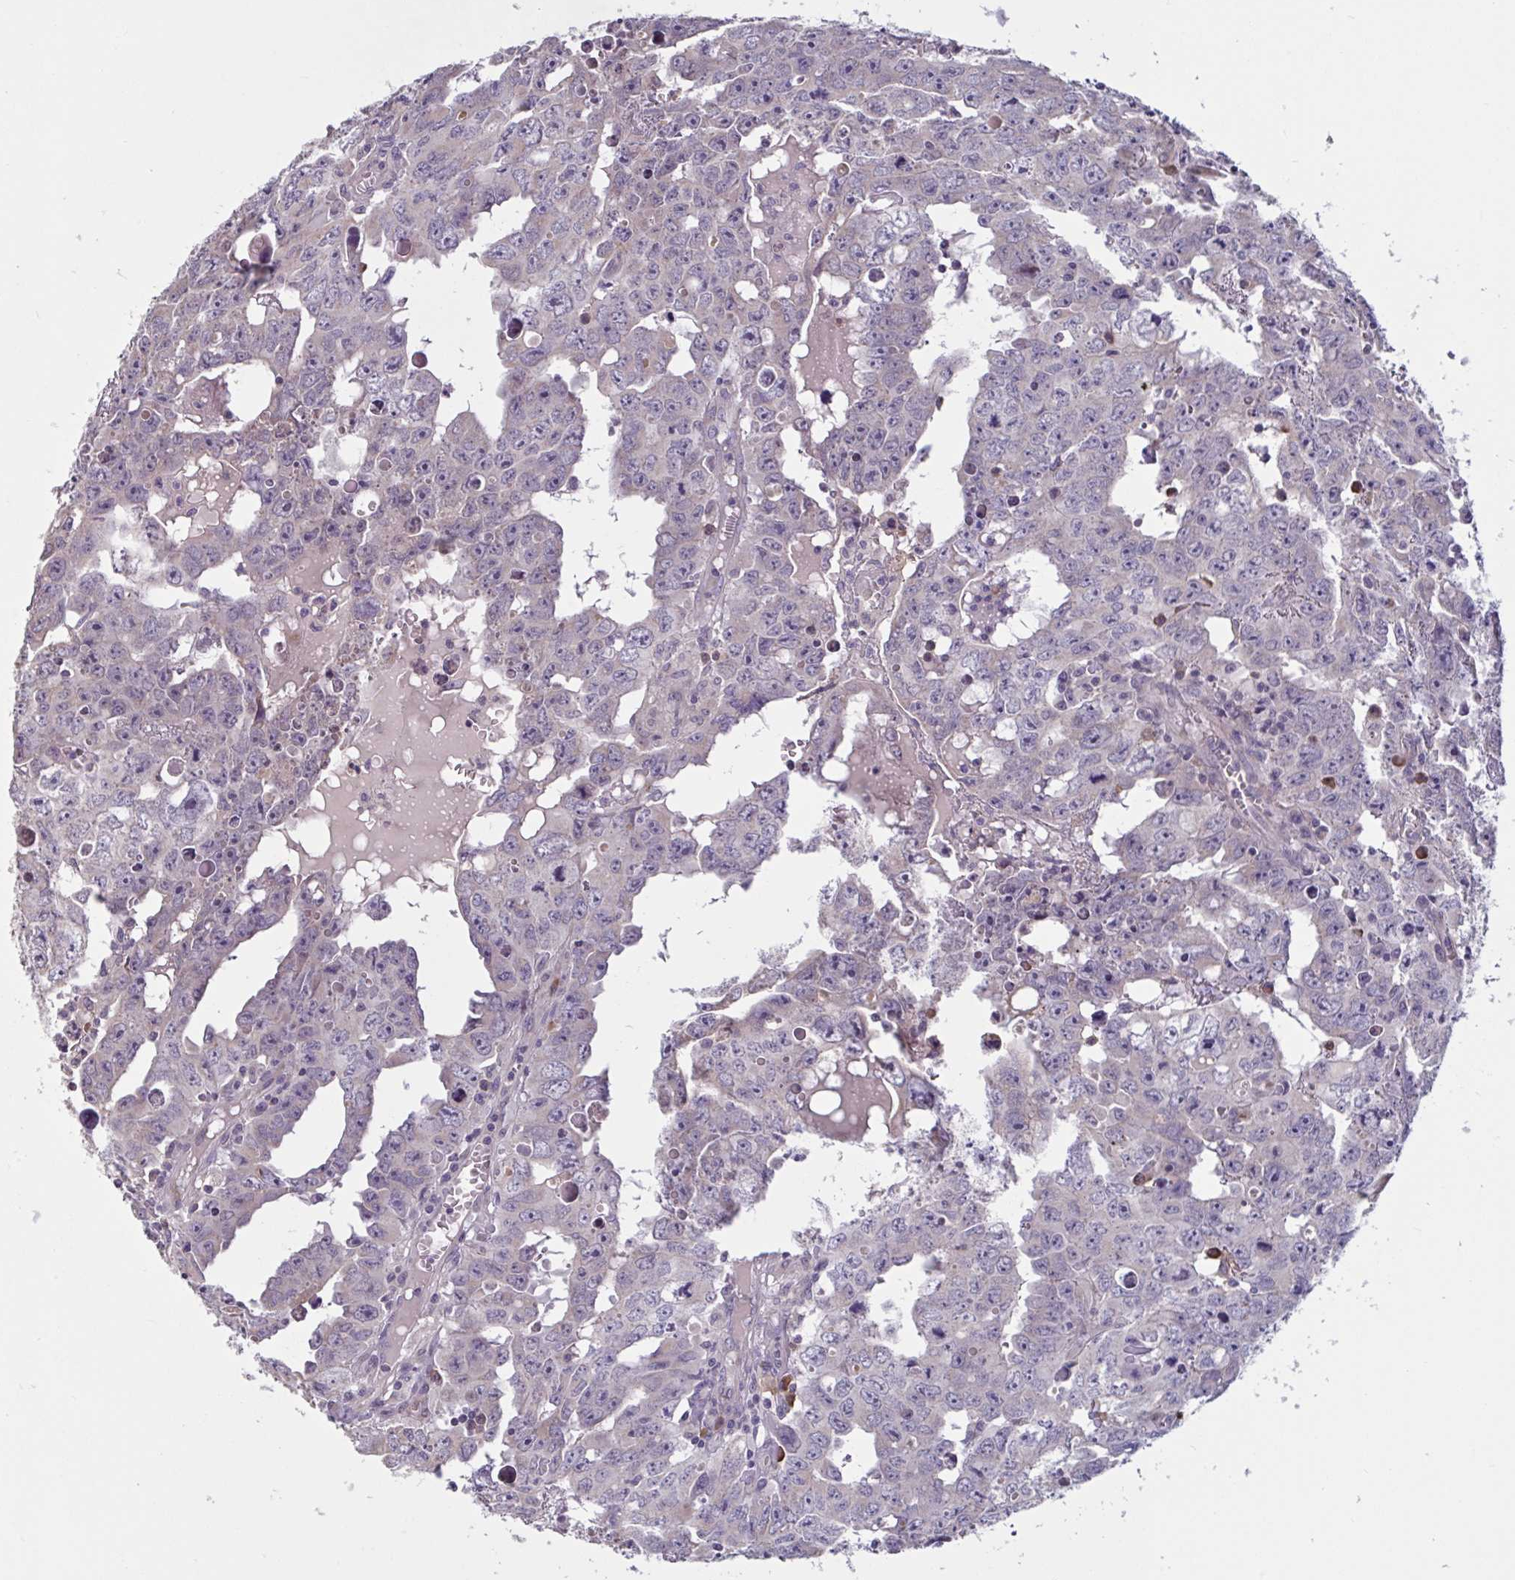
{"staining": {"intensity": "negative", "quantity": "none", "location": "none"}, "tissue": "testis cancer", "cell_type": "Tumor cells", "image_type": "cancer", "snomed": [{"axis": "morphology", "description": "Carcinoma, Embryonal, NOS"}, {"axis": "topography", "description": "Testis"}], "caption": "DAB (3,3'-diaminobenzidine) immunohistochemical staining of human testis cancer demonstrates no significant positivity in tumor cells.", "gene": "CD1E", "patient": {"sex": "male", "age": 22}}